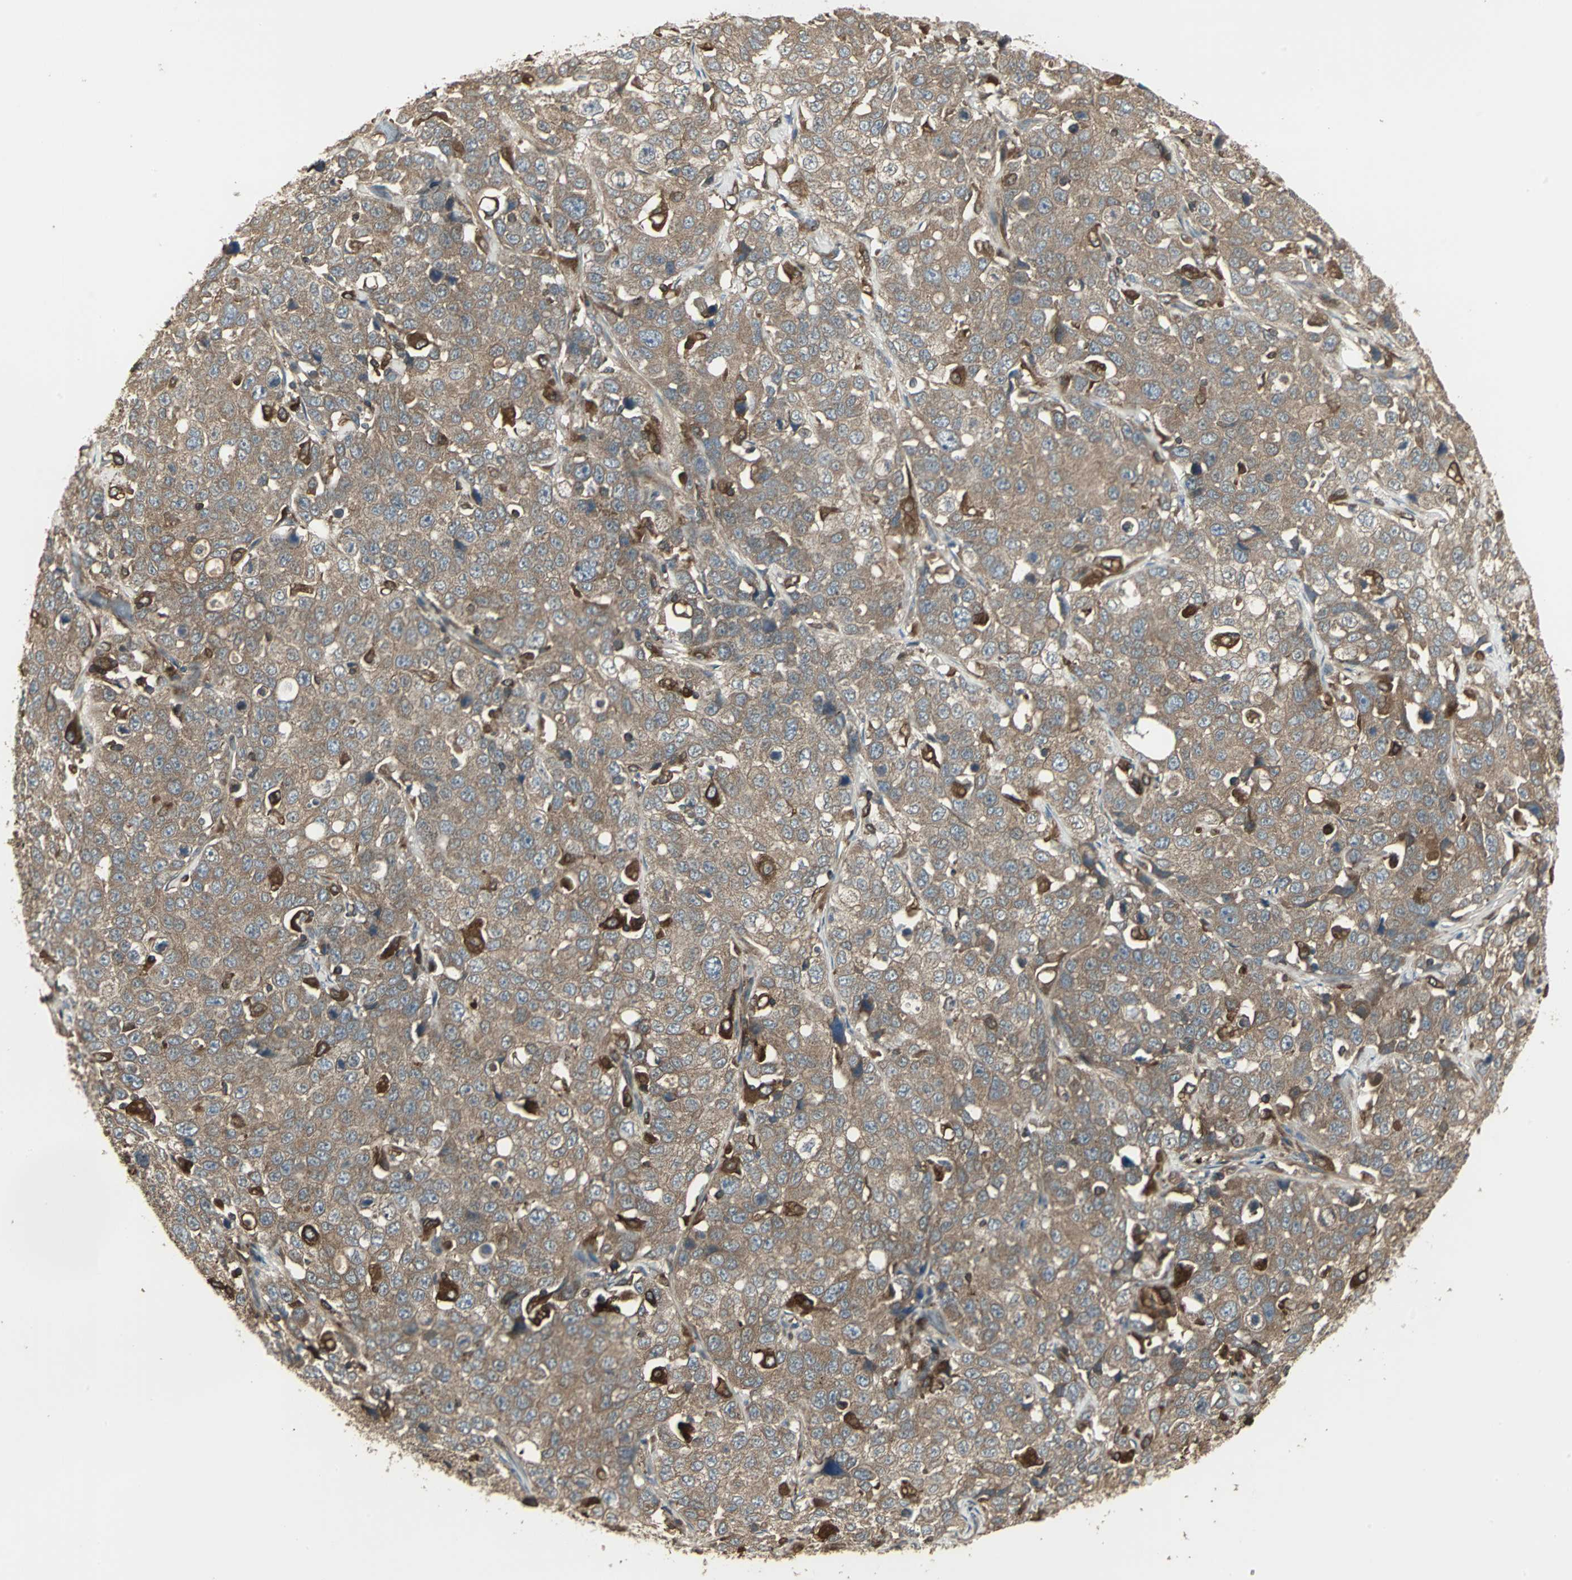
{"staining": {"intensity": "moderate", "quantity": ">75%", "location": "cytoplasmic/membranous"}, "tissue": "stomach cancer", "cell_type": "Tumor cells", "image_type": "cancer", "snomed": [{"axis": "morphology", "description": "Normal tissue, NOS"}, {"axis": "morphology", "description": "Adenocarcinoma, NOS"}, {"axis": "topography", "description": "Stomach"}], "caption": "Tumor cells reveal medium levels of moderate cytoplasmic/membranous positivity in approximately >75% of cells in human stomach adenocarcinoma.", "gene": "PRXL2B", "patient": {"sex": "male", "age": 48}}